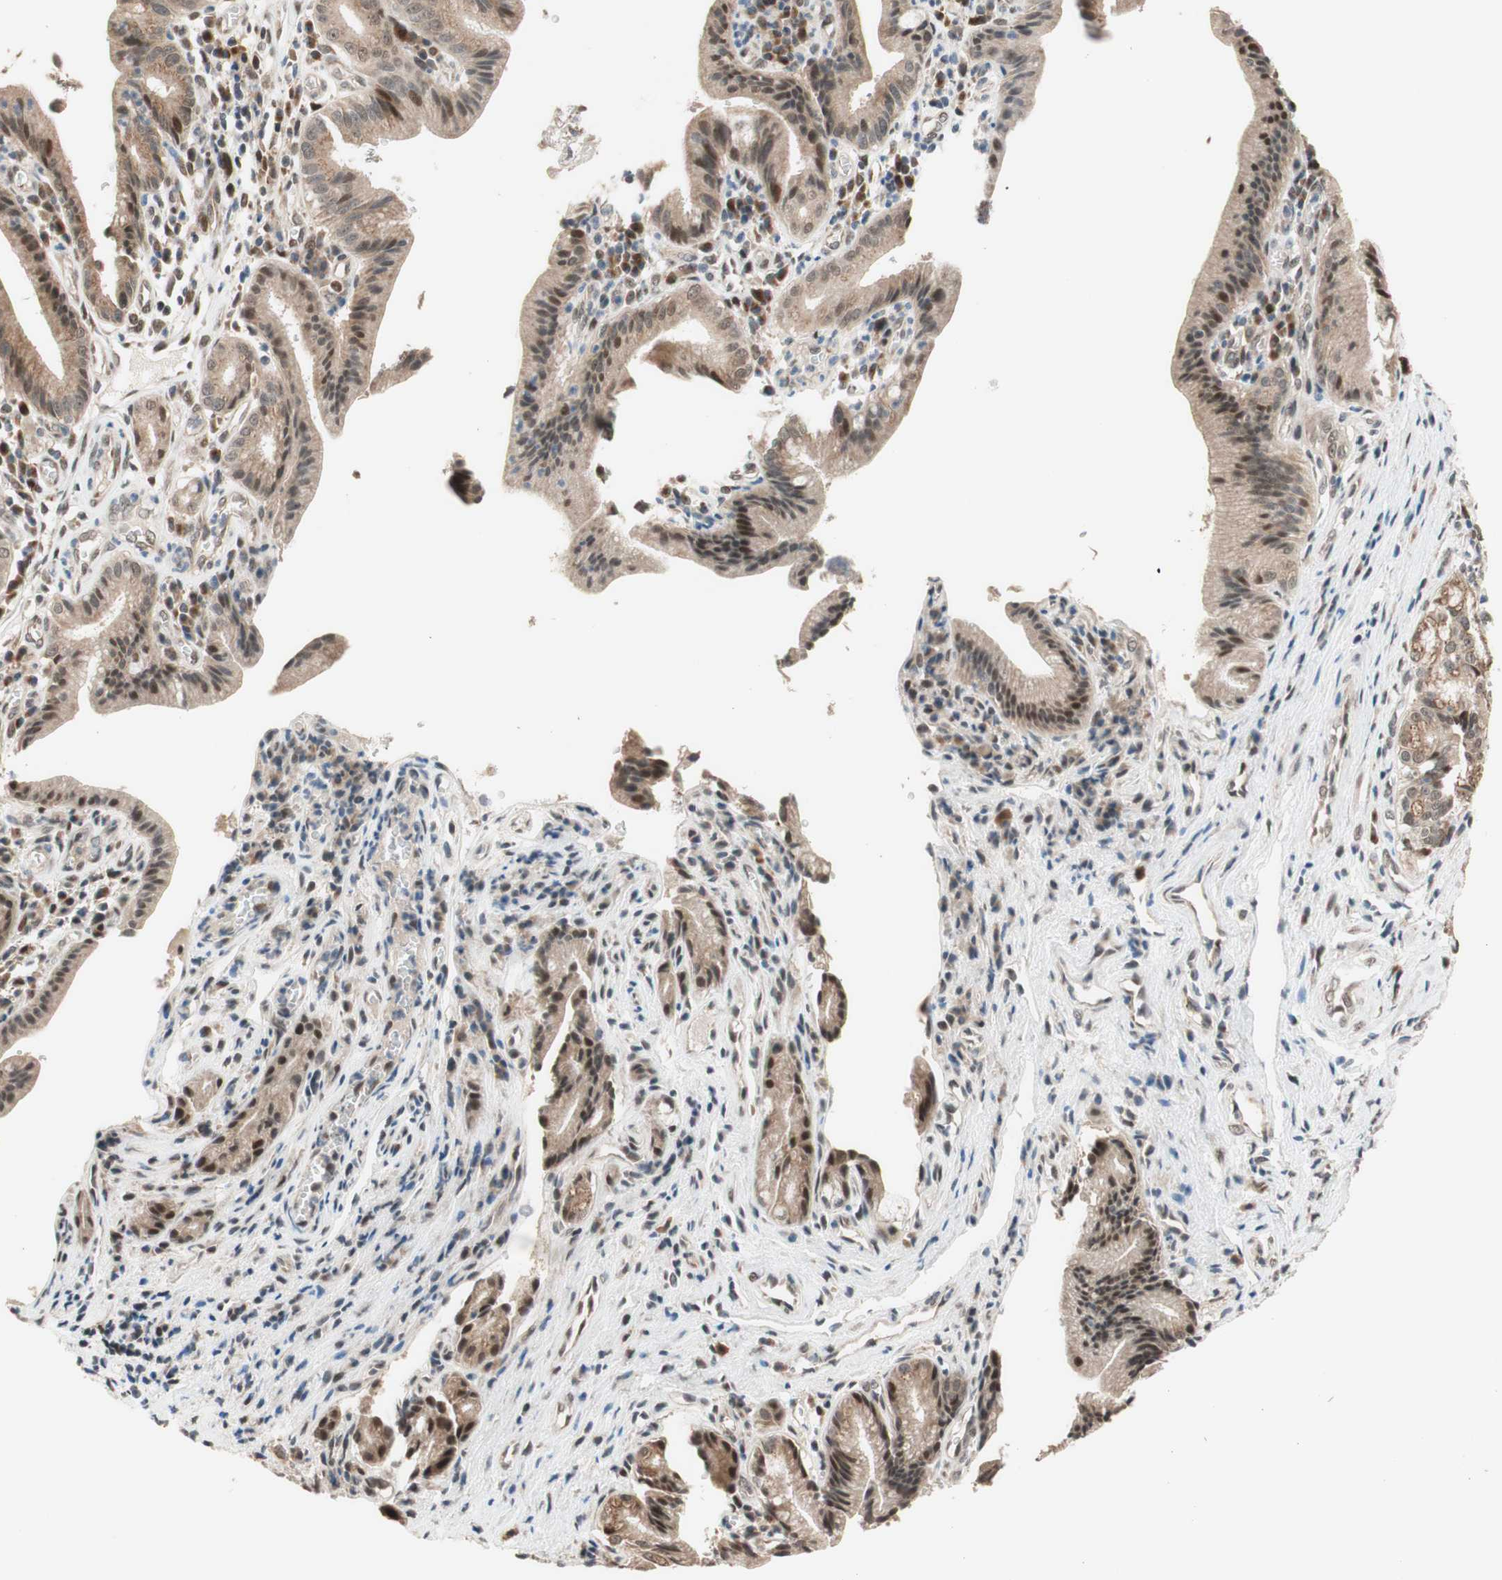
{"staining": {"intensity": "moderate", "quantity": "25%-75%", "location": "cytoplasmic/membranous,nuclear"}, "tissue": "pancreatic cancer", "cell_type": "Tumor cells", "image_type": "cancer", "snomed": [{"axis": "morphology", "description": "Adenocarcinoma, NOS"}, {"axis": "topography", "description": "Pancreas"}], "caption": "Moderate cytoplasmic/membranous and nuclear staining for a protein is present in approximately 25%-75% of tumor cells of pancreatic cancer using immunohistochemistry (IHC).", "gene": "CCNC", "patient": {"sex": "female", "age": 75}}